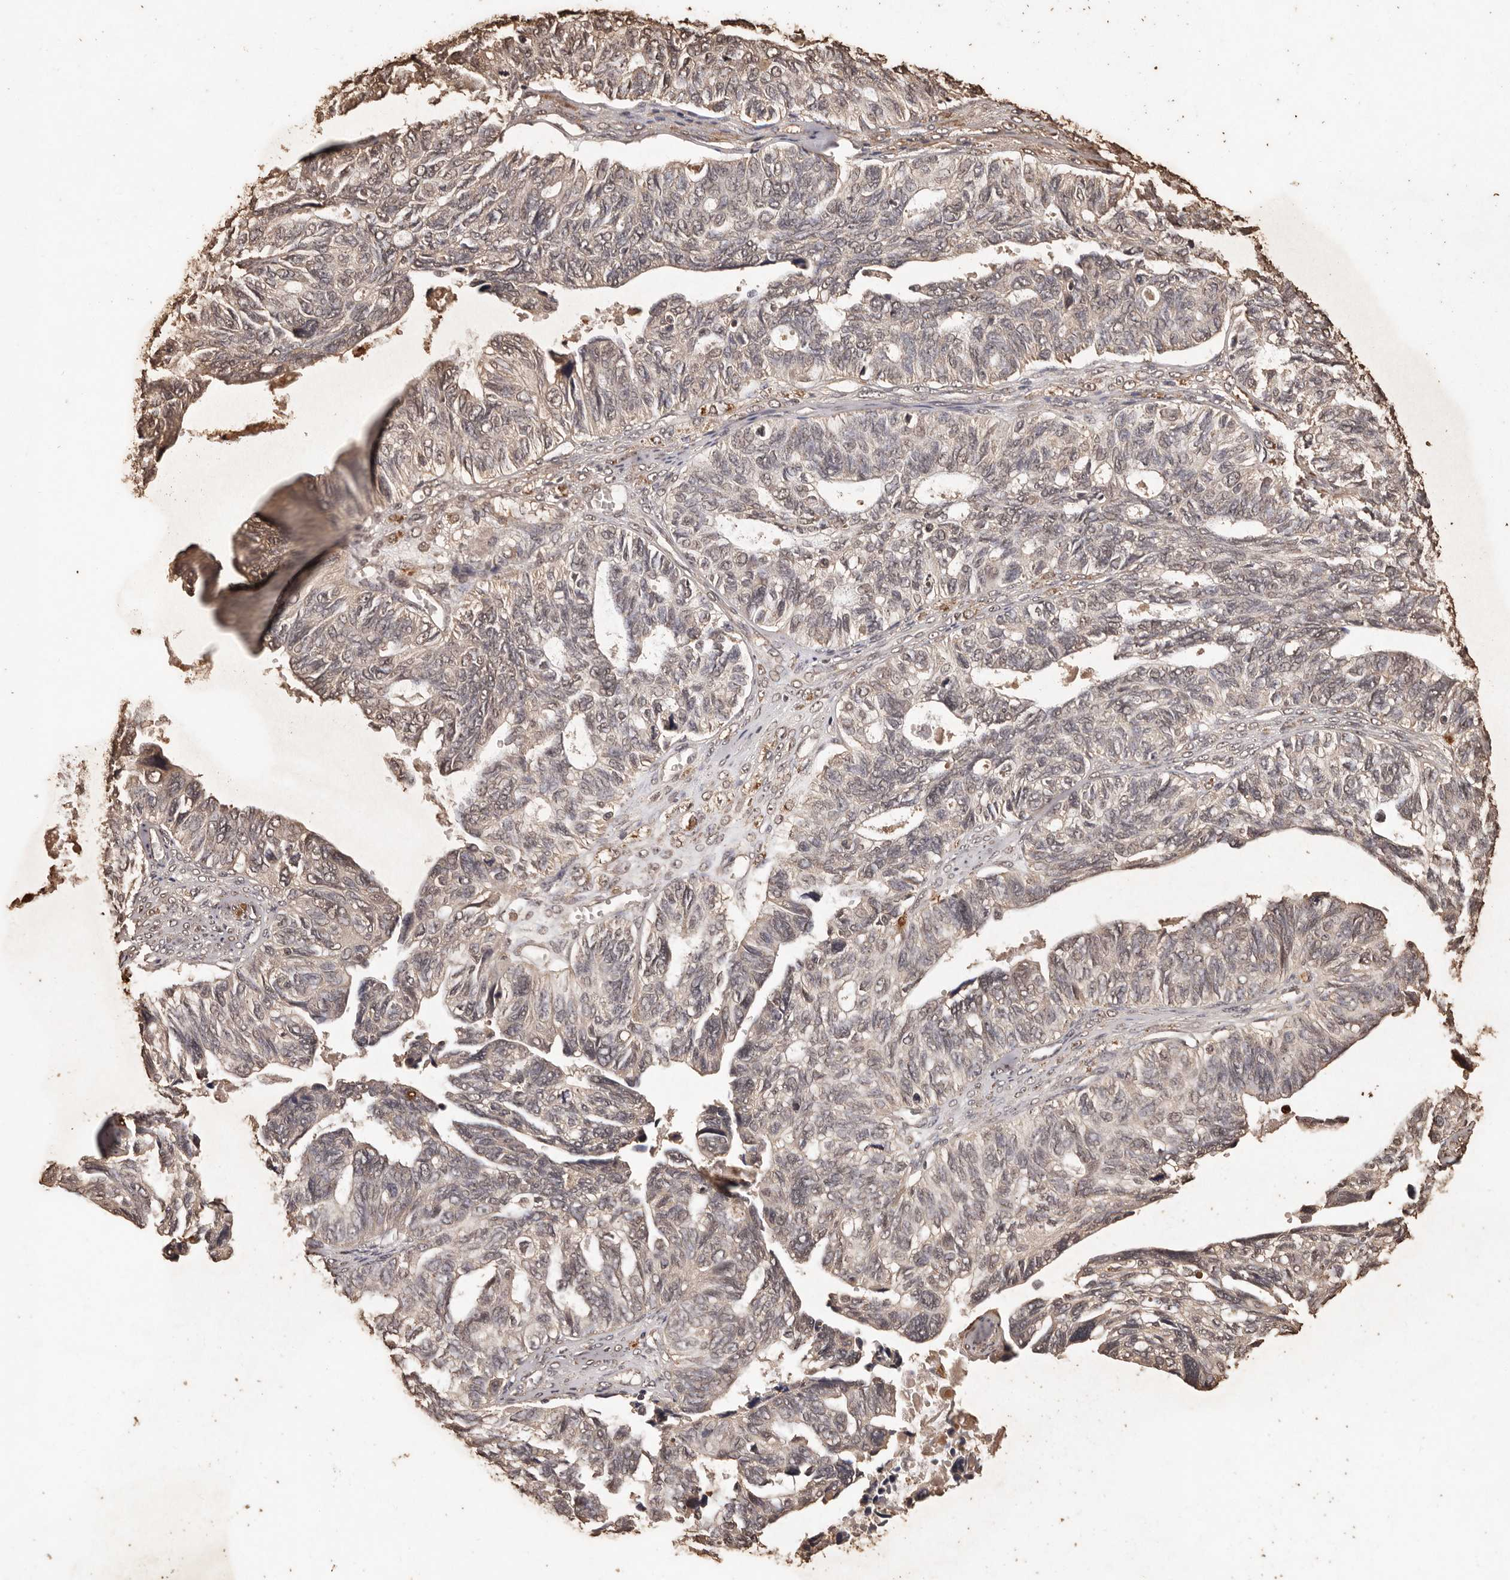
{"staining": {"intensity": "weak", "quantity": "<25%", "location": "cytoplasmic/membranous,nuclear"}, "tissue": "ovarian cancer", "cell_type": "Tumor cells", "image_type": "cancer", "snomed": [{"axis": "morphology", "description": "Cystadenocarcinoma, serous, NOS"}, {"axis": "topography", "description": "Ovary"}], "caption": "This is an IHC photomicrograph of ovarian cancer (serous cystadenocarcinoma). There is no expression in tumor cells.", "gene": "PKDCC", "patient": {"sex": "female", "age": 79}}